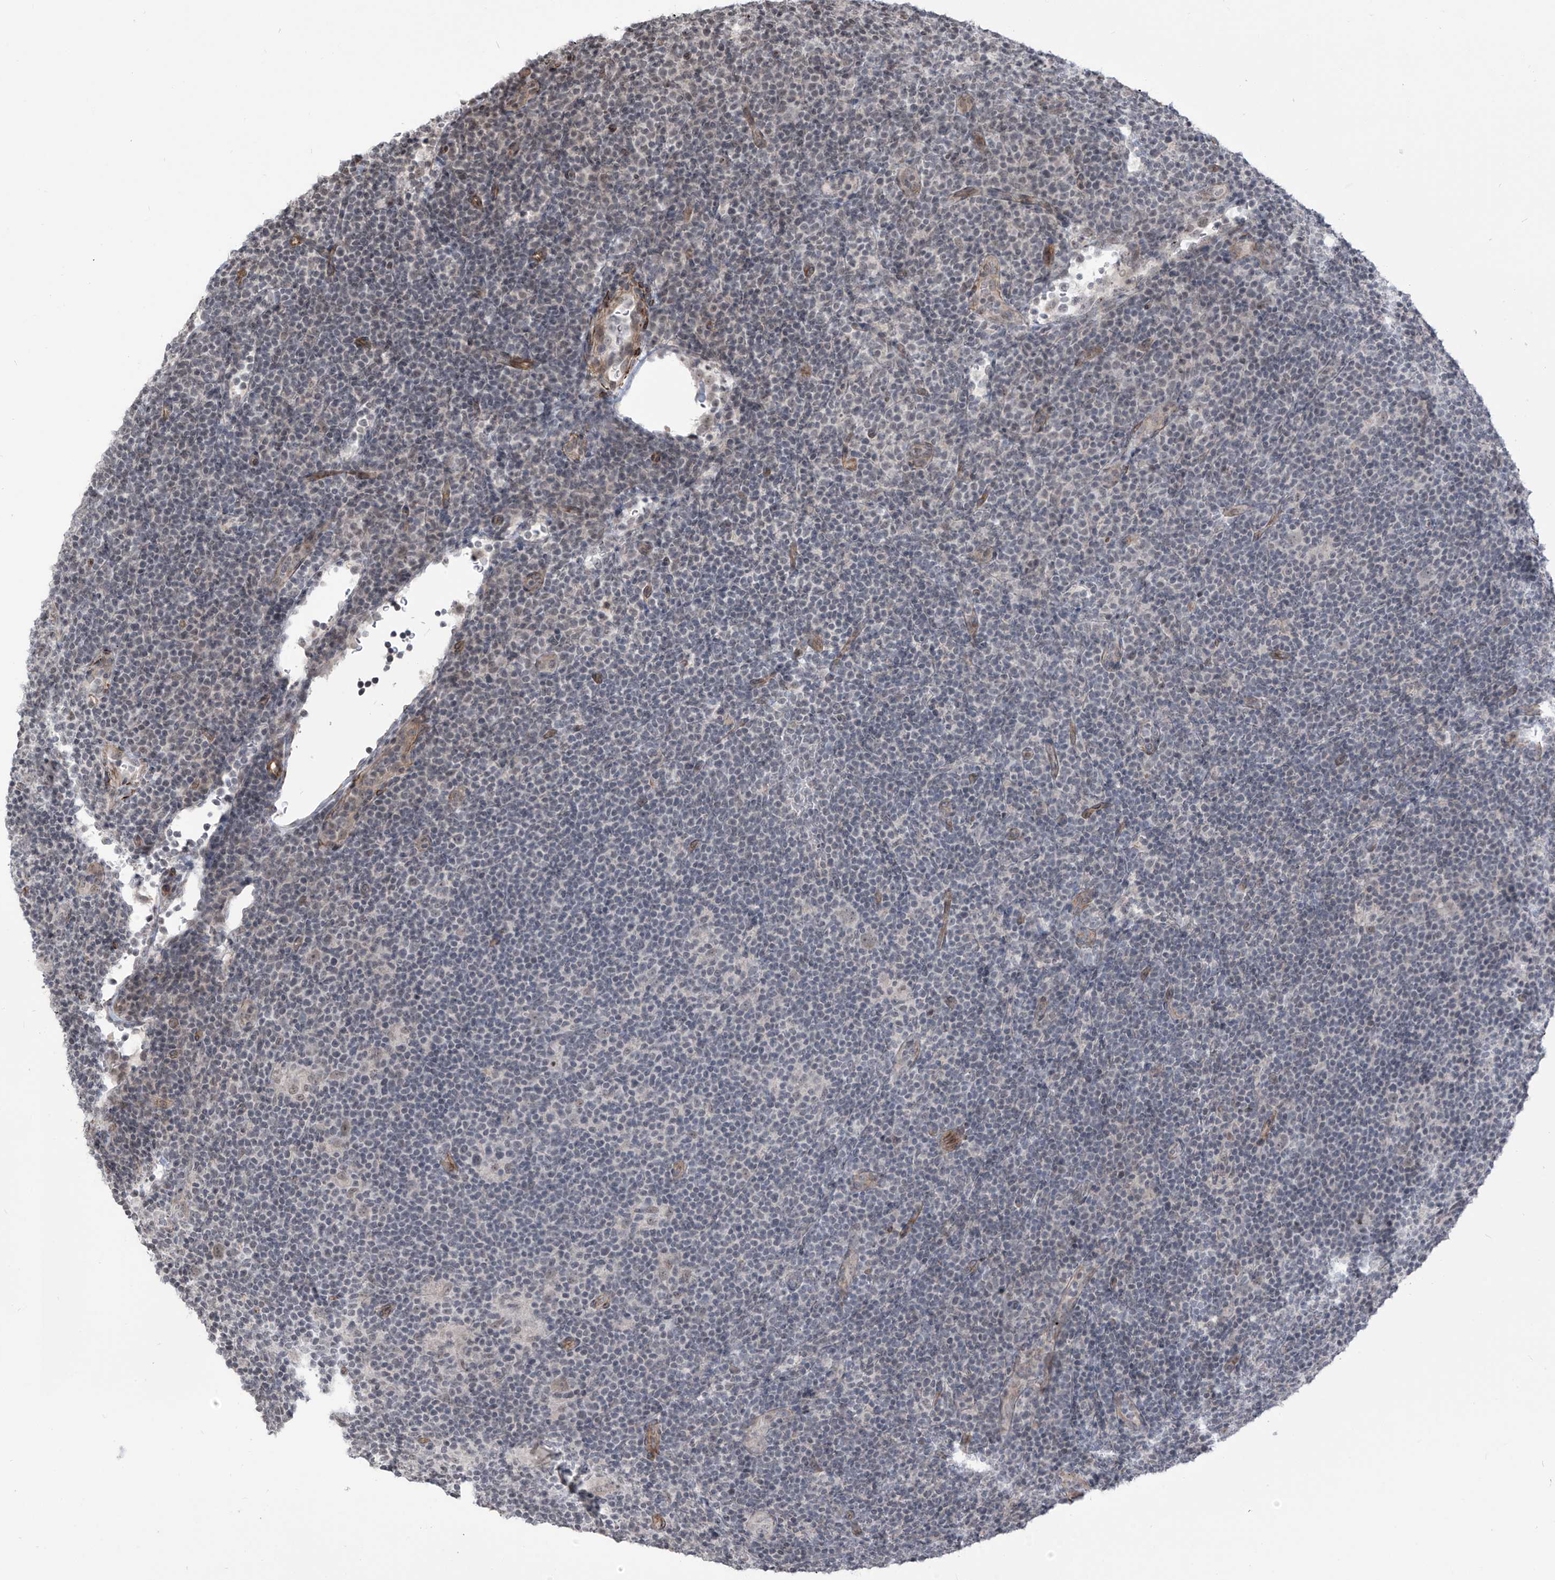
{"staining": {"intensity": "negative", "quantity": "none", "location": "none"}, "tissue": "lymphoma", "cell_type": "Tumor cells", "image_type": "cancer", "snomed": [{"axis": "morphology", "description": "Hodgkin's disease, NOS"}, {"axis": "topography", "description": "Lymph node"}], "caption": "Immunohistochemistry of Hodgkin's disease shows no positivity in tumor cells.", "gene": "METAP1D", "patient": {"sex": "female", "age": 57}}